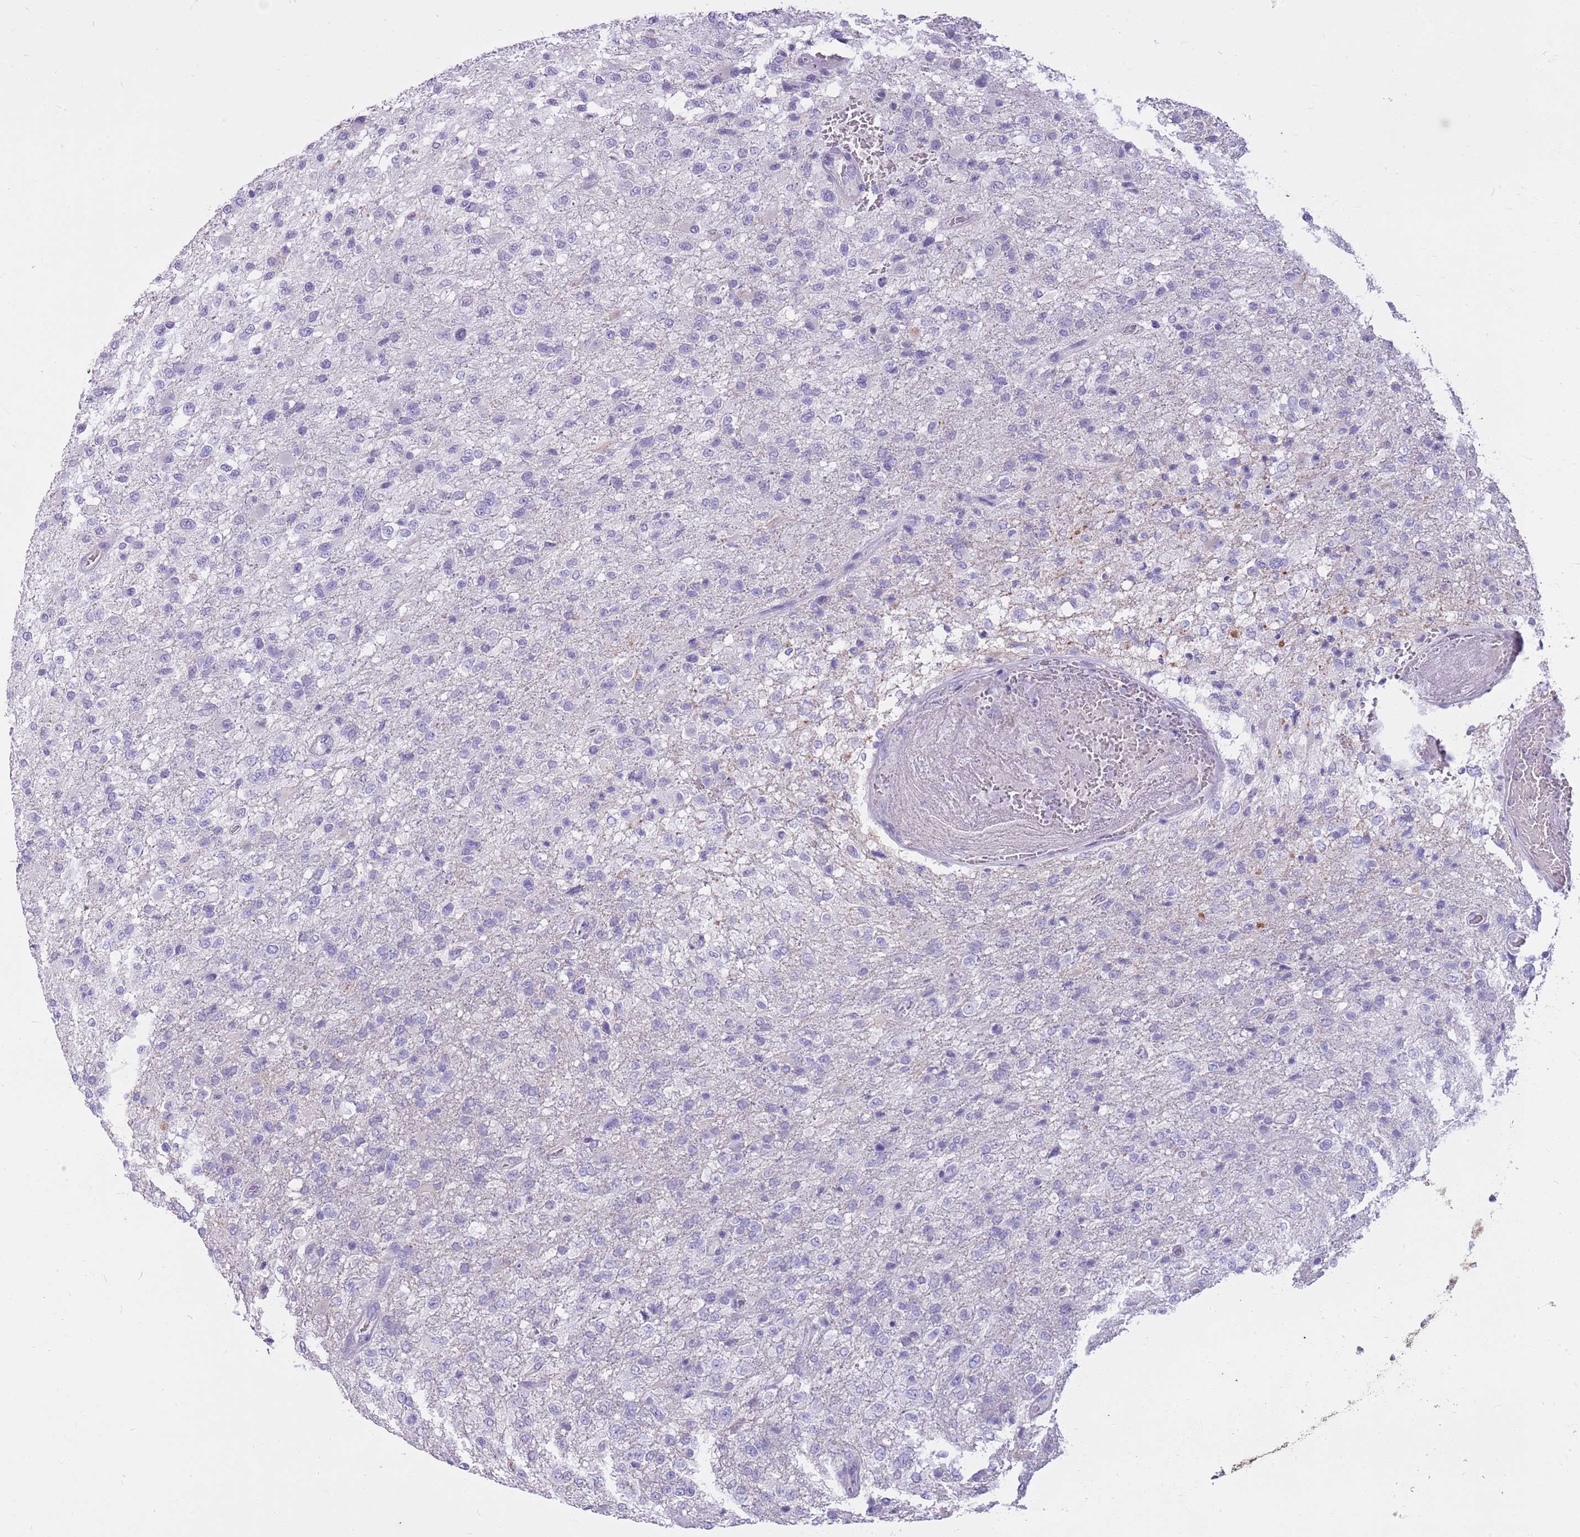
{"staining": {"intensity": "negative", "quantity": "none", "location": "none"}, "tissue": "glioma", "cell_type": "Tumor cells", "image_type": "cancer", "snomed": [{"axis": "morphology", "description": "Glioma, malignant, High grade"}, {"axis": "topography", "description": "Brain"}], "caption": "Immunohistochemistry micrograph of human malignant glioma (high-grade) stained for a protein (brown), which displays no staining in tumor cells. The staining was performed using DAB to visualize the protein expression in brown, while the nuclei were stained in blue with hematoxylin (Magnification: 20x).", "gene": "CNPPD1", "patient": {"sex": "female", "age": 74}}